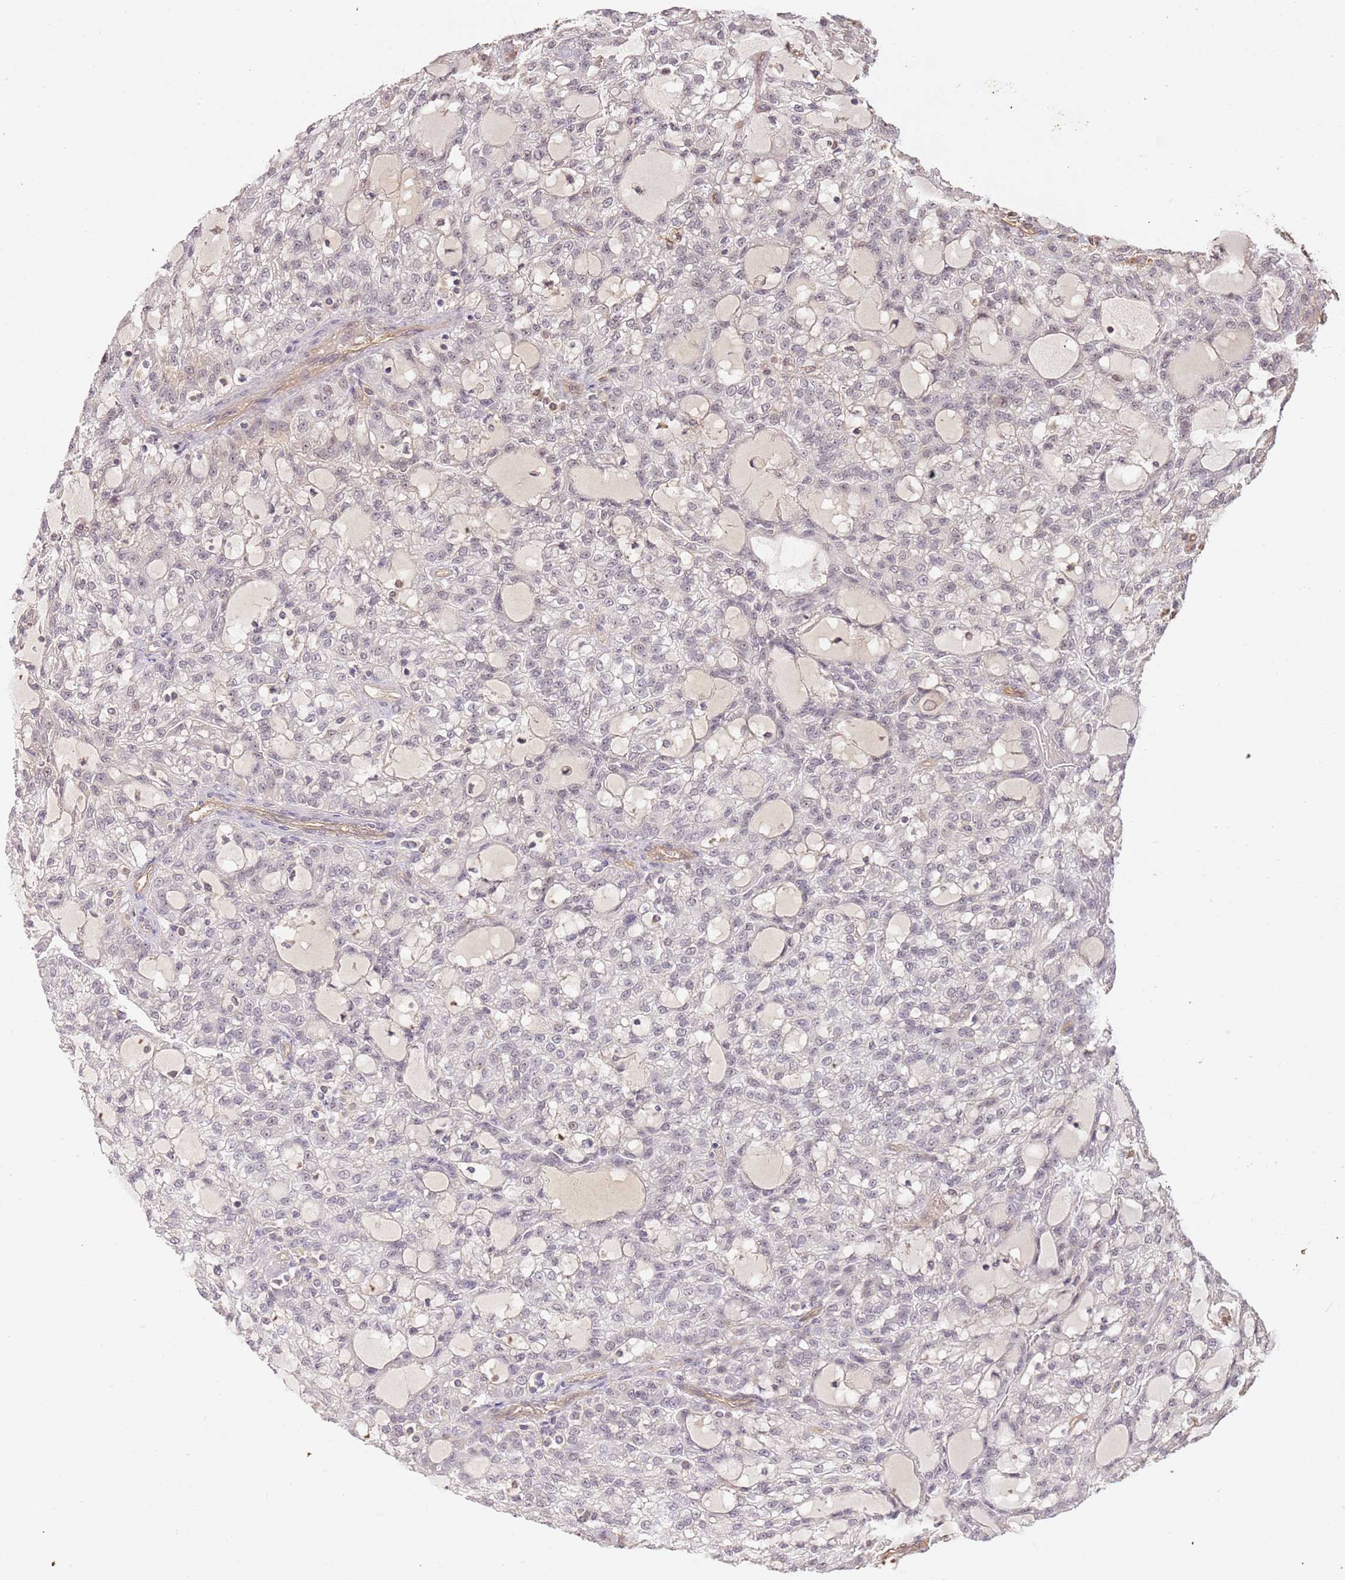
{"staining": {"intensity": "negative", "quantity": "none", "location": "none"}, "tissue": "renal cancer", "cell_type": "Tumor cells", "image_type": "cancer", "snomed": [{"axis": "morphology", "description": "Adenocarcinoma, NOS"}, {"axis": "topography", "description": "Kidney"}], "caption": "A micrograph of human renal cancer (adenocarcinoma) is negative for staining in tumor cells. (DAB (3,3'-diaminobenzidine) IHC visualized using brightfield microscopy, high magnification).", "gene": "SURF2", "patient": {"sex": "male", "age": 63}}